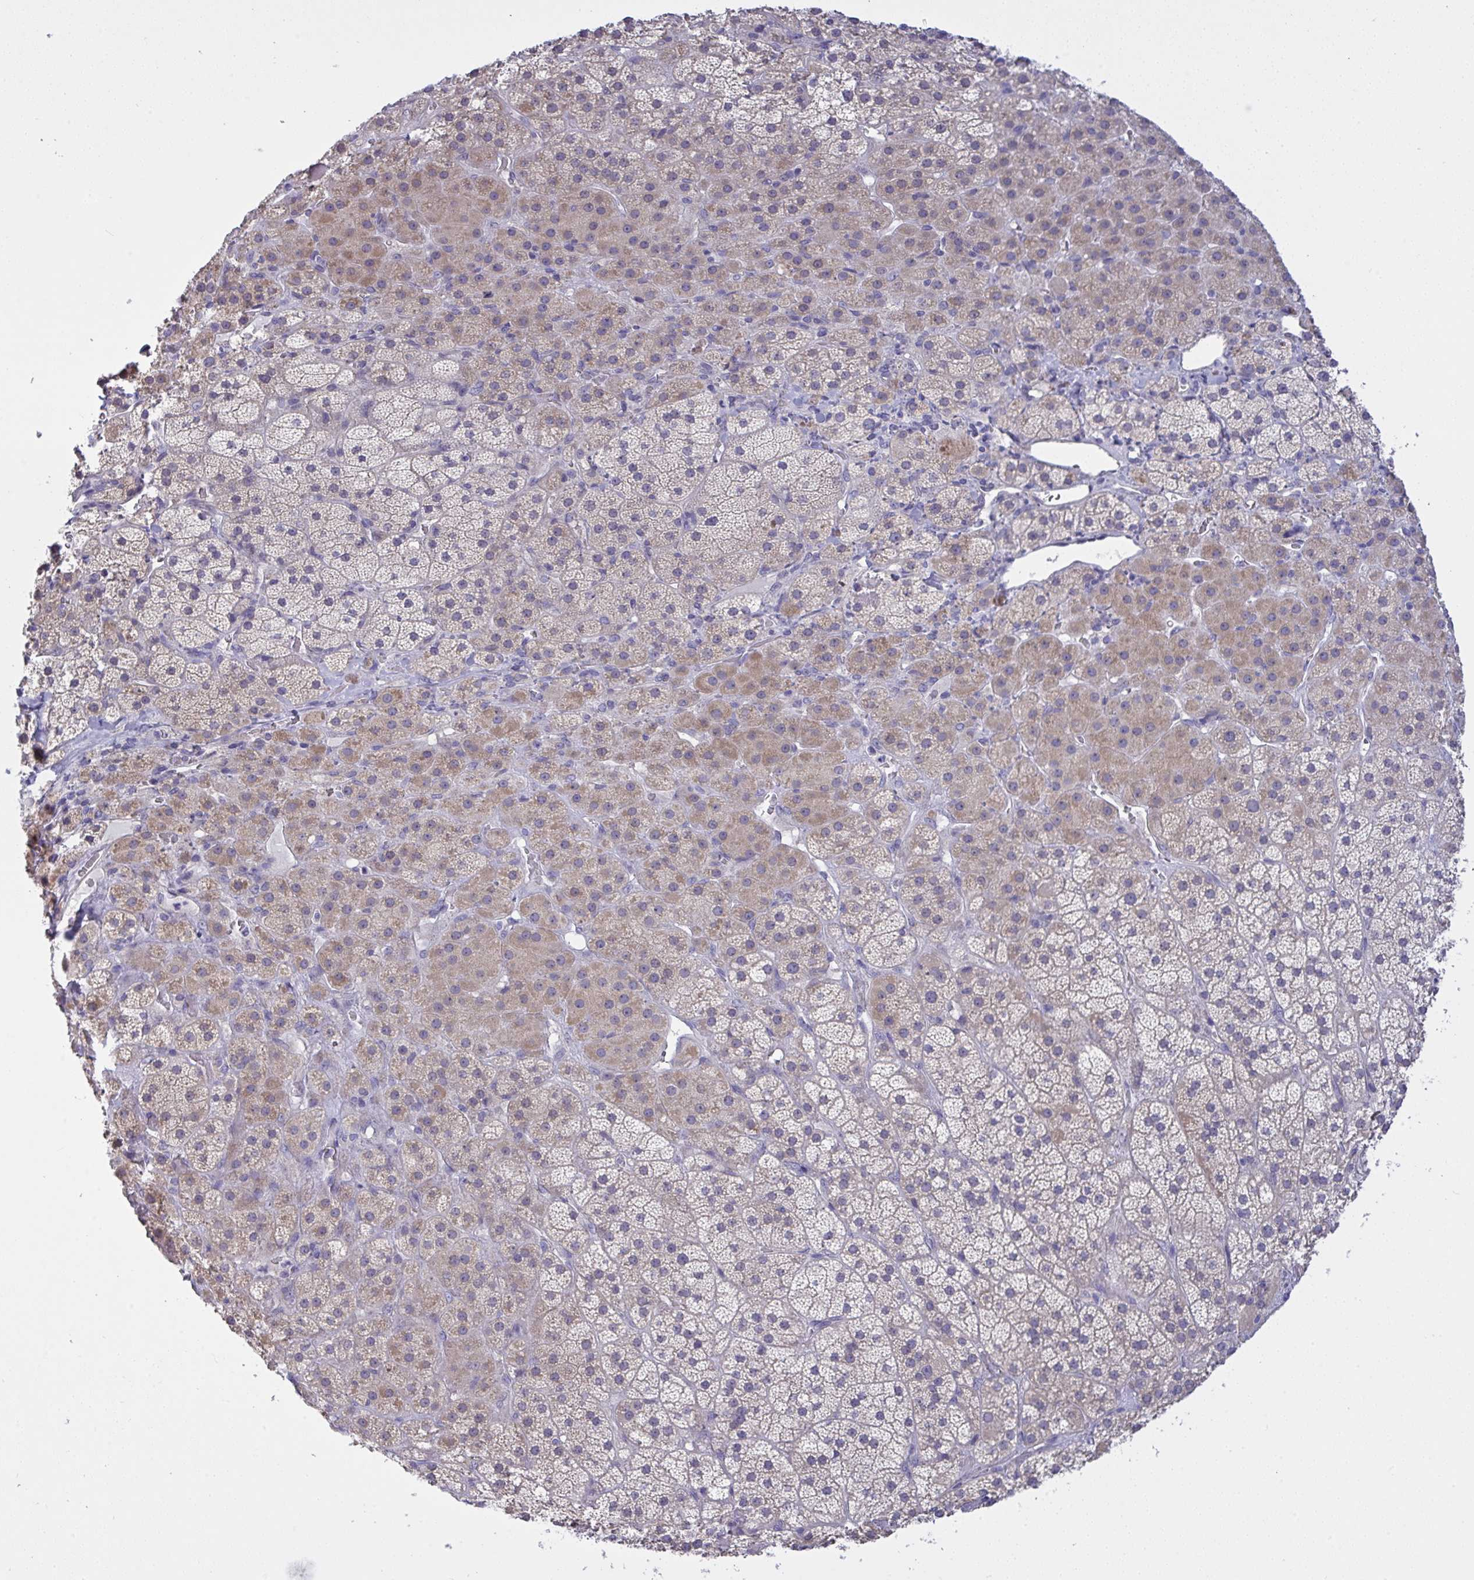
{"staining": {"intensity": "moderate", "quantity": "25%-75%", "location": "cytoplasmic/membranous"}, "tissue": "adrenal gland", "cell_type": "Glandular cells", "image_type": "normal", "snomed": [{"axis": "morphology", "description": "Normal tissue, NOS"}, {"axis": "topography", "description": "Adrenal gland"}], "caption": "A brown stain shows moderate cytoplasmic/membranous staining of a protein in glandular cells of normal adrenal gland.", "gene": "TMEM41A", "patient": {"sex": "male", "age": 57}}